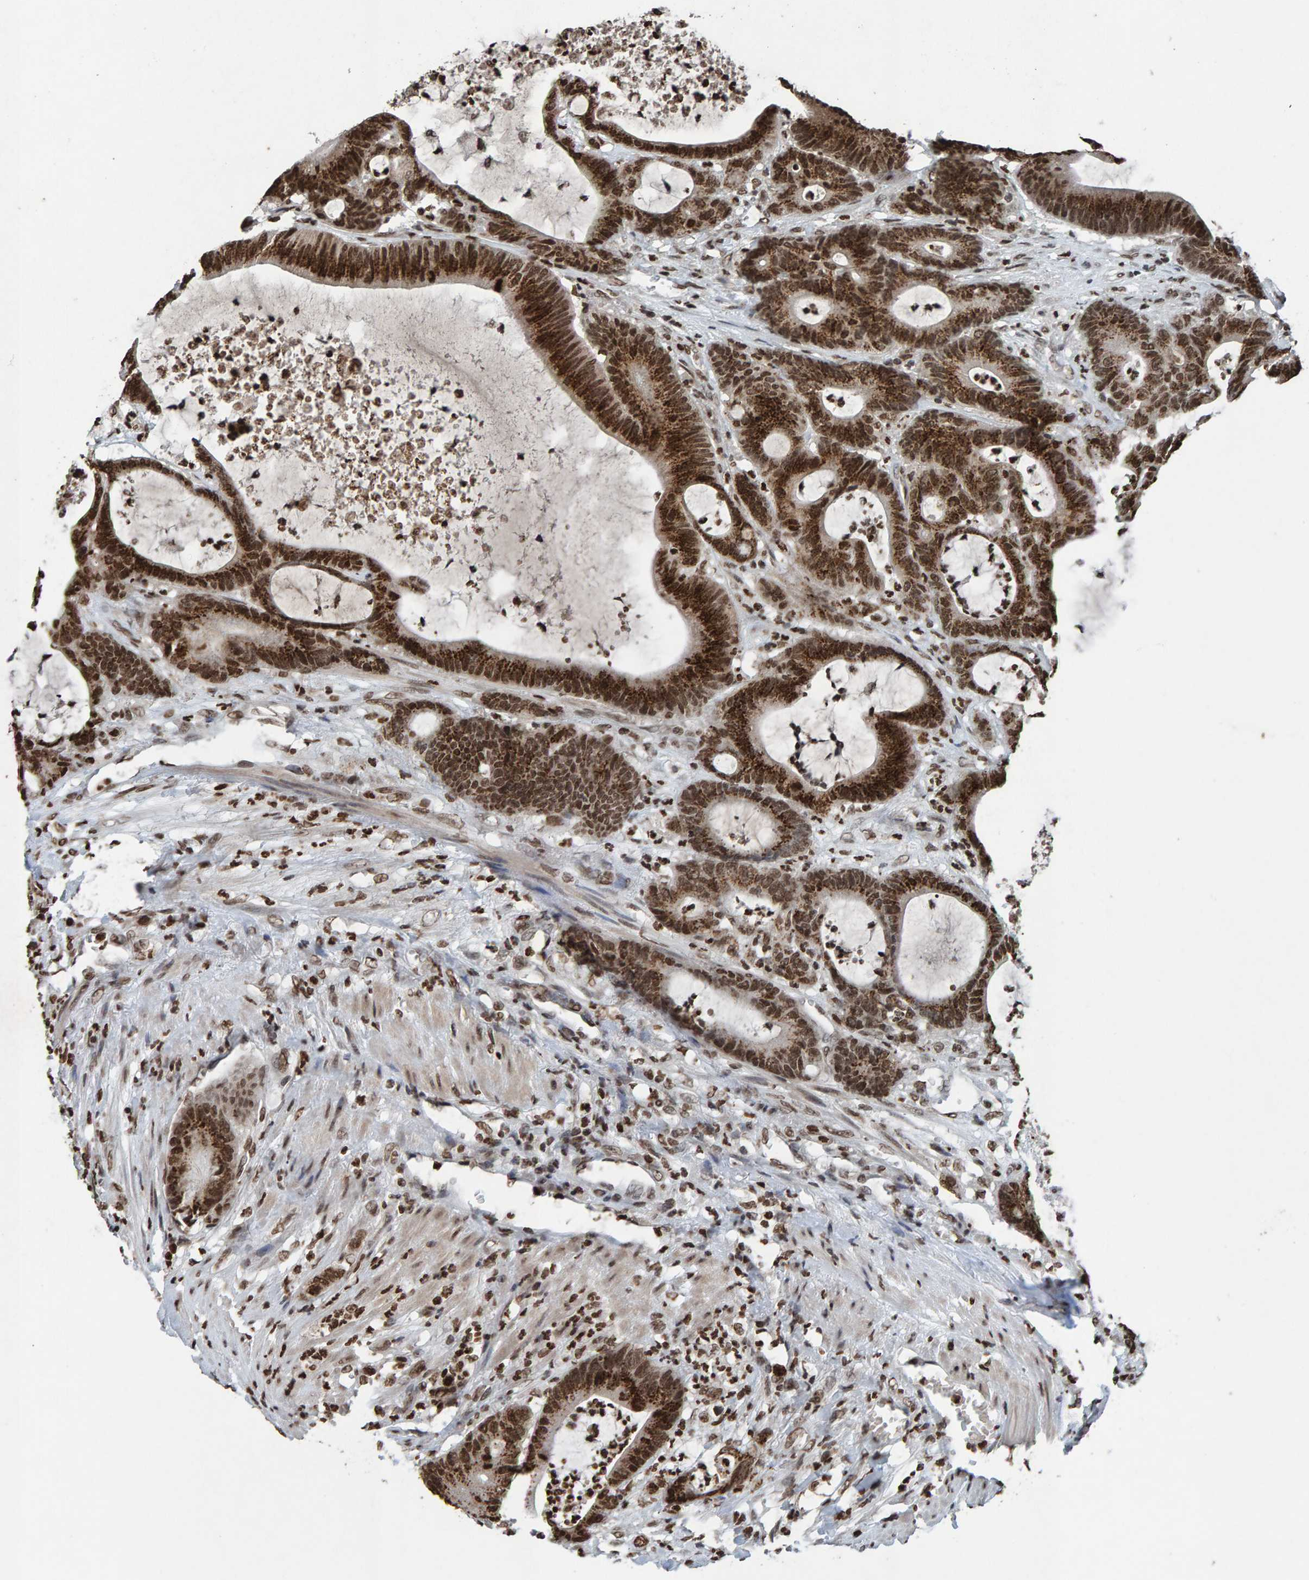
{"staining": {"intensity": "strong", "quantity": ">75%", "location": "nuclear"}, "tissue": "colorectal cancer", "cell_type": "Tumor cells", "image_type": "cancer", "snomed": [{"axis": "morphology", "description": "Adenocarcinoma, NOS"}, {"axis": "topography", "description": "Colon"}], "caption": "A photomicrograph showing strong nuclear positivity in approximately >75% of tumor cells in colorectal cancer, as visualized by brown immunohistochemical staining.", "gene": "H2AZ1", "patient": {"sex": "female", "age": 84}}